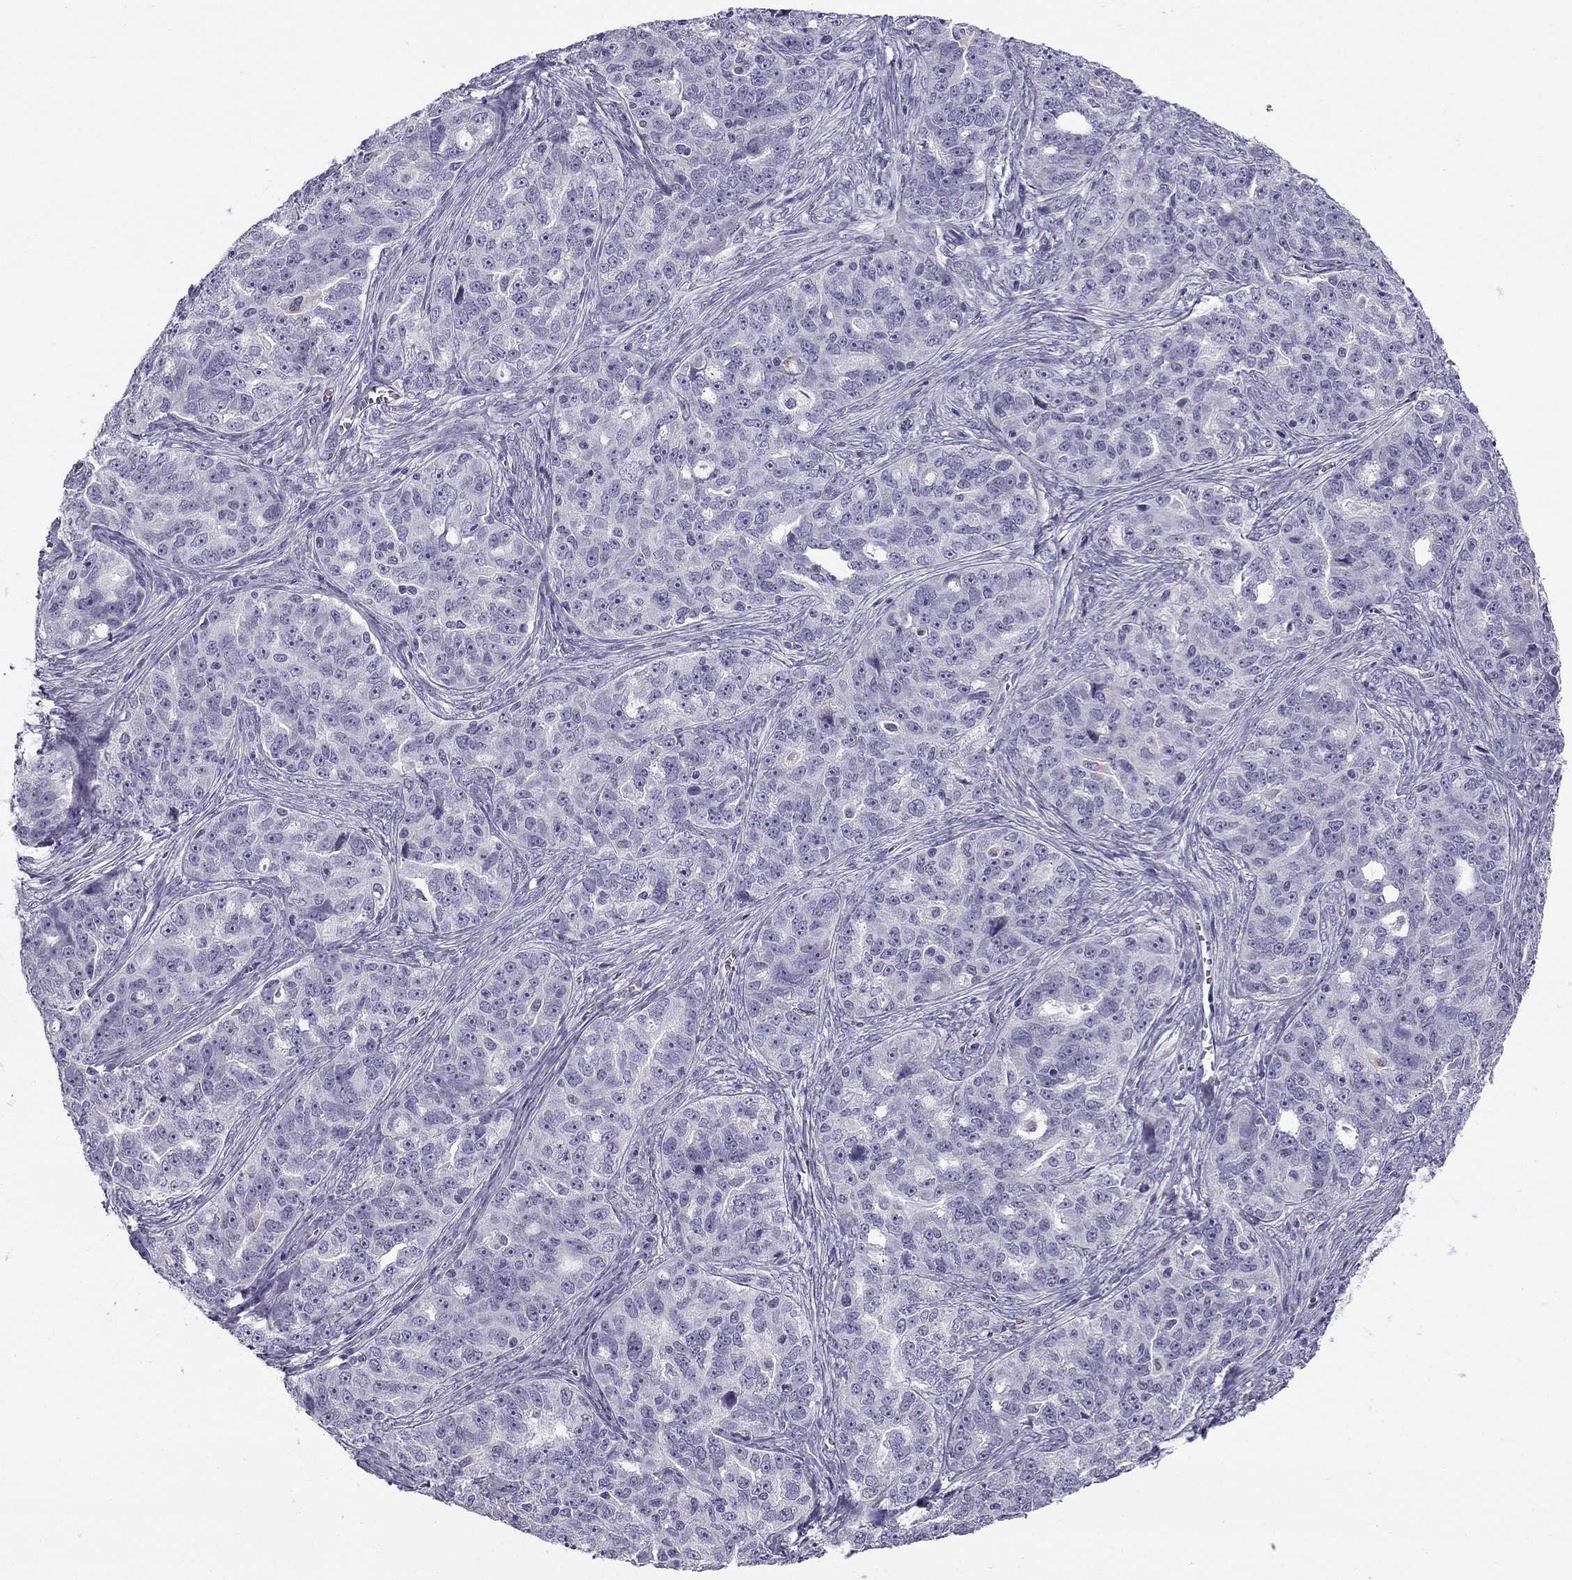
{"staining": {"intensity": "negative", "quantity": "none", "location": "none"}, "tissue": "ovarian cancer", "cell_type": "Tumor cells", "image_type": "cancer", "snomed": [{"axis": "morphology", "description": "Cystadenocarcinoma, serous, NOS"}, {"axis": "topography", "description": "Ovary"}], "caption": "Image shows no significant protein staining in tumor cells of serous cystadenocarcinoma (ovarian). (Brightfield microscopy of DAB immunohistochemistry (IHC) at high magnification).", "gene": "MC5R", "patient": {"sex": "female", "age": 51}}